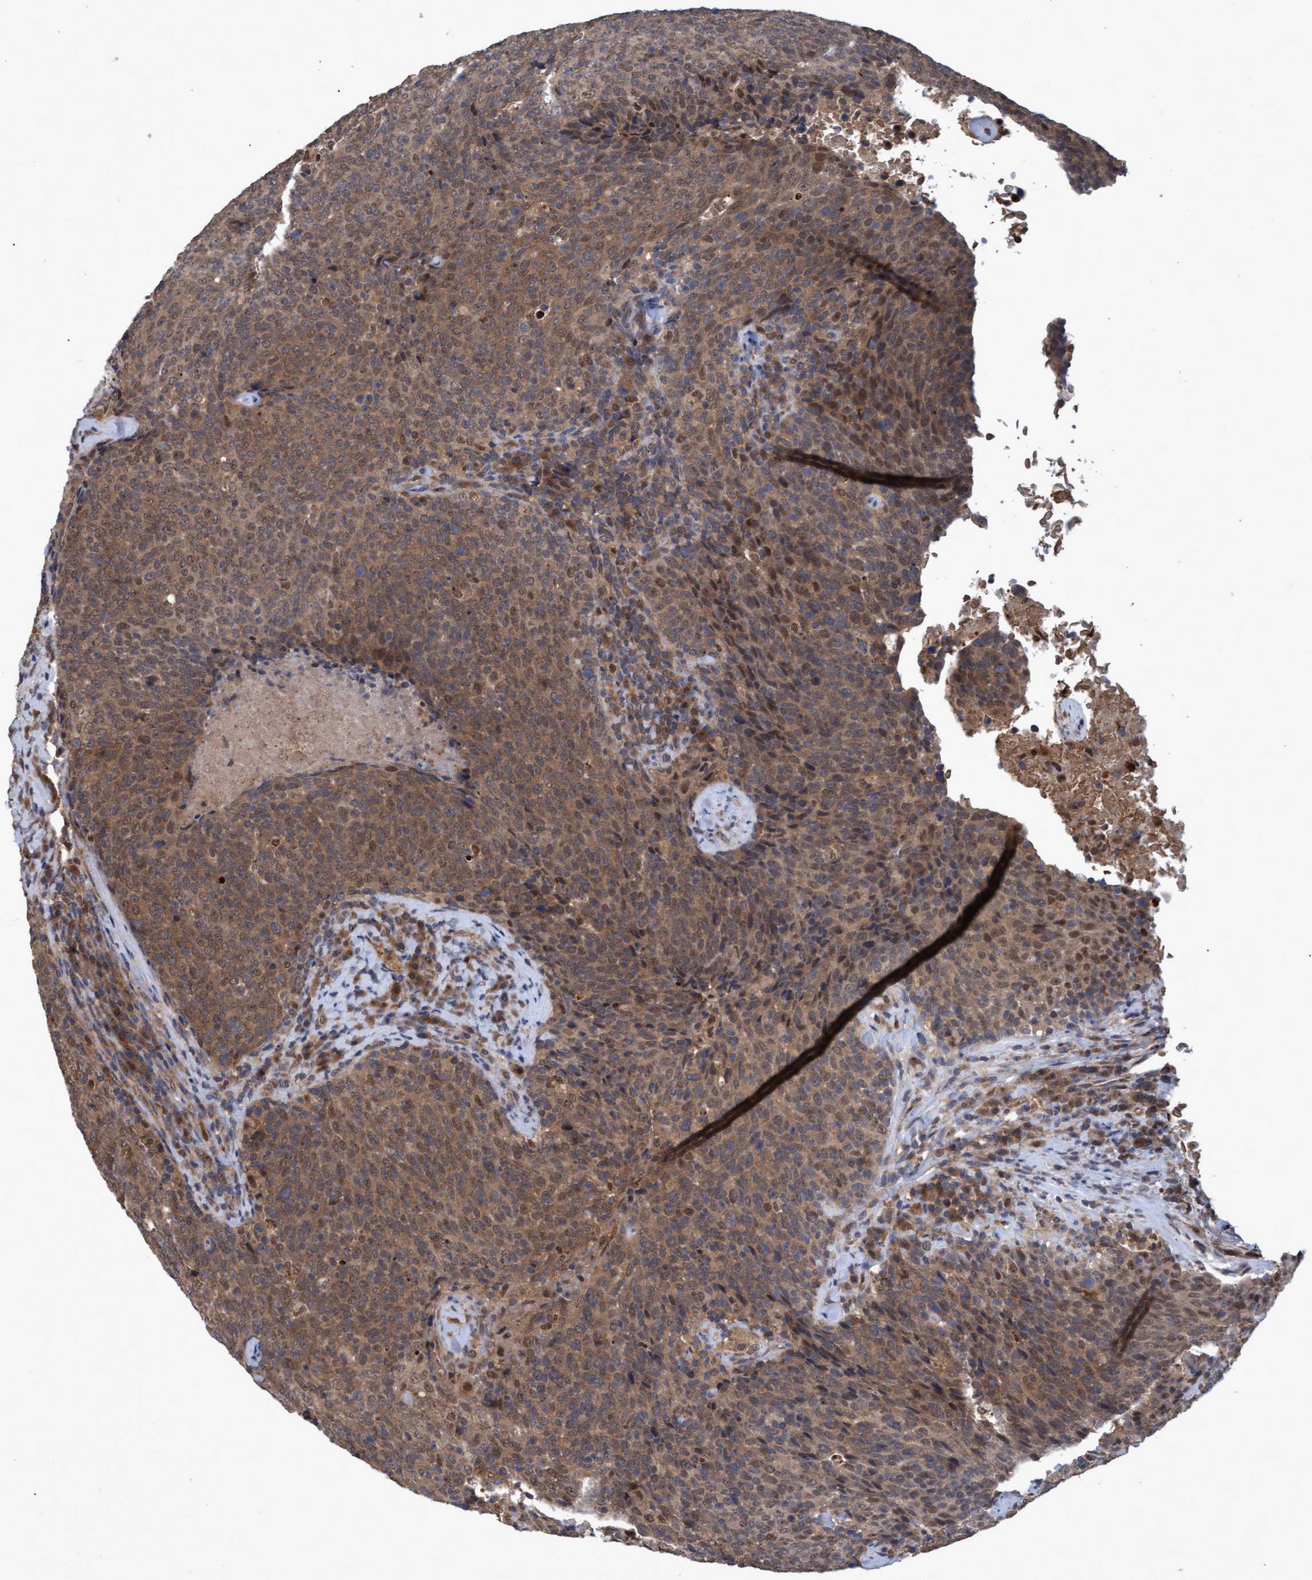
{"staining": {"intensity": "moderate", "quantity": ">75%", "location": "cytoplasmic/membranous,nuclear"}, "tissue": "head and neck cancer", "cell_type": "Tumor cells", "image_type": "cancer", "snomed": [{"axis": "morphology", "description": "Squamous cell carcinoma, NOS"}, {"axis": "morphology", "description": "Squamous cell carcinoma, metastatic, NOS"}, {"axis": "topography", "description": "Lymph node"}, {"axis": "topography", "description": "Head-Neck"}], "caption": "High-power microscopy captured an immunohistochemistry photomicrograph of metastatic squamous cell carcinoma (head and neck), revealing moderate cytoplasmic/membranous and nuclear staining in approximately >75% of tumor cells.", "gene": "PSMB6", "patient": {"sex": "male", "age": 62}}